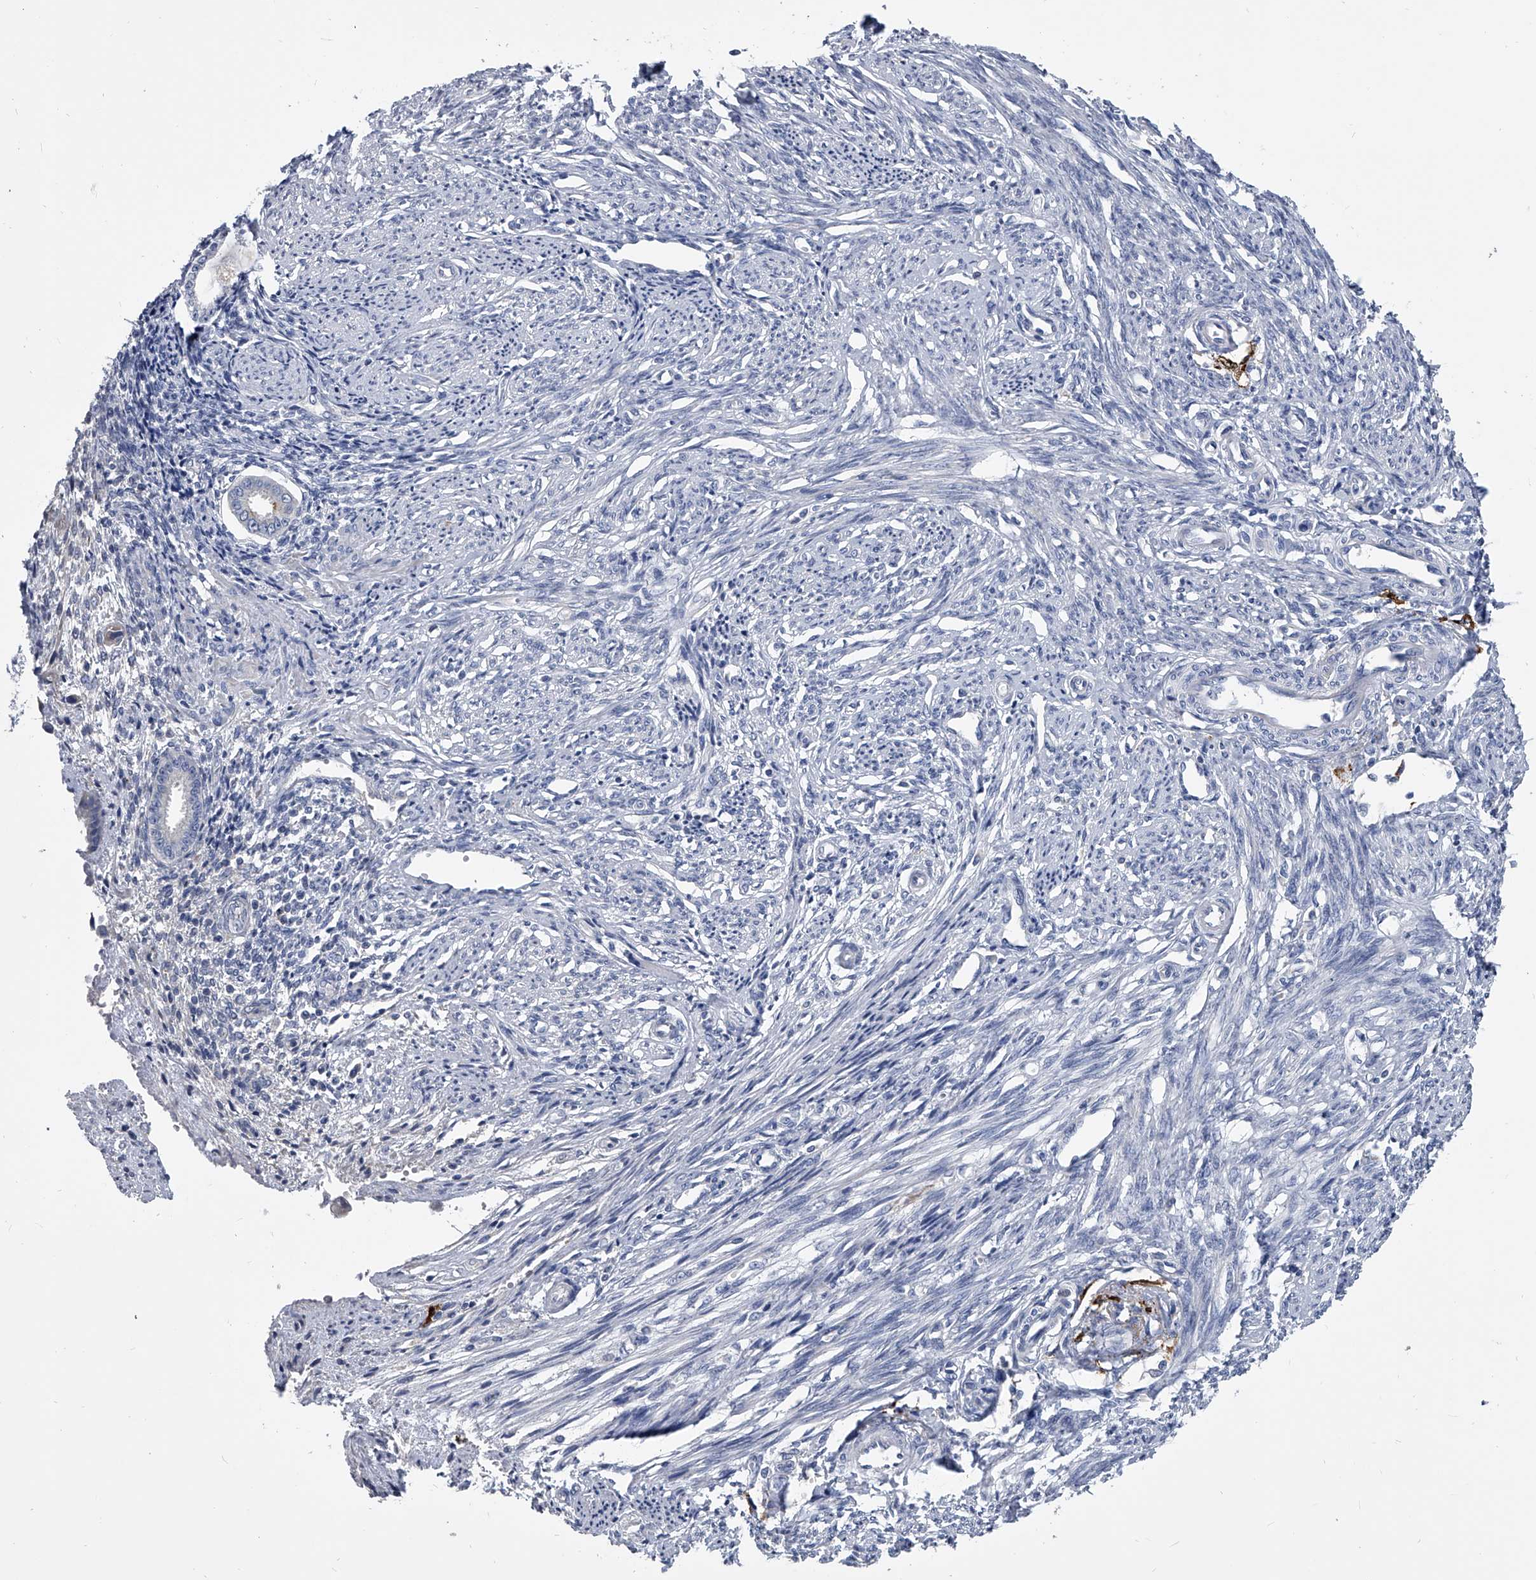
{"staining": {"intensity": "negative", "quantity": "none", "location": "none"}, "tissue": "endometrium", "cell_type": "Cells in endometrial stroma", "image_type": "normal", "snomed": [{"axis": "morphology", "description": "Normal tissue, NOS"}, {"axis": "topography", "description": "Endometrium"}], "caption": "The photomicrograph demonstrates no significant staining in cells in endometrial stroma of endometrium.", "gene": "SPP1", "patient": {"sex": "female", "age": 56}}